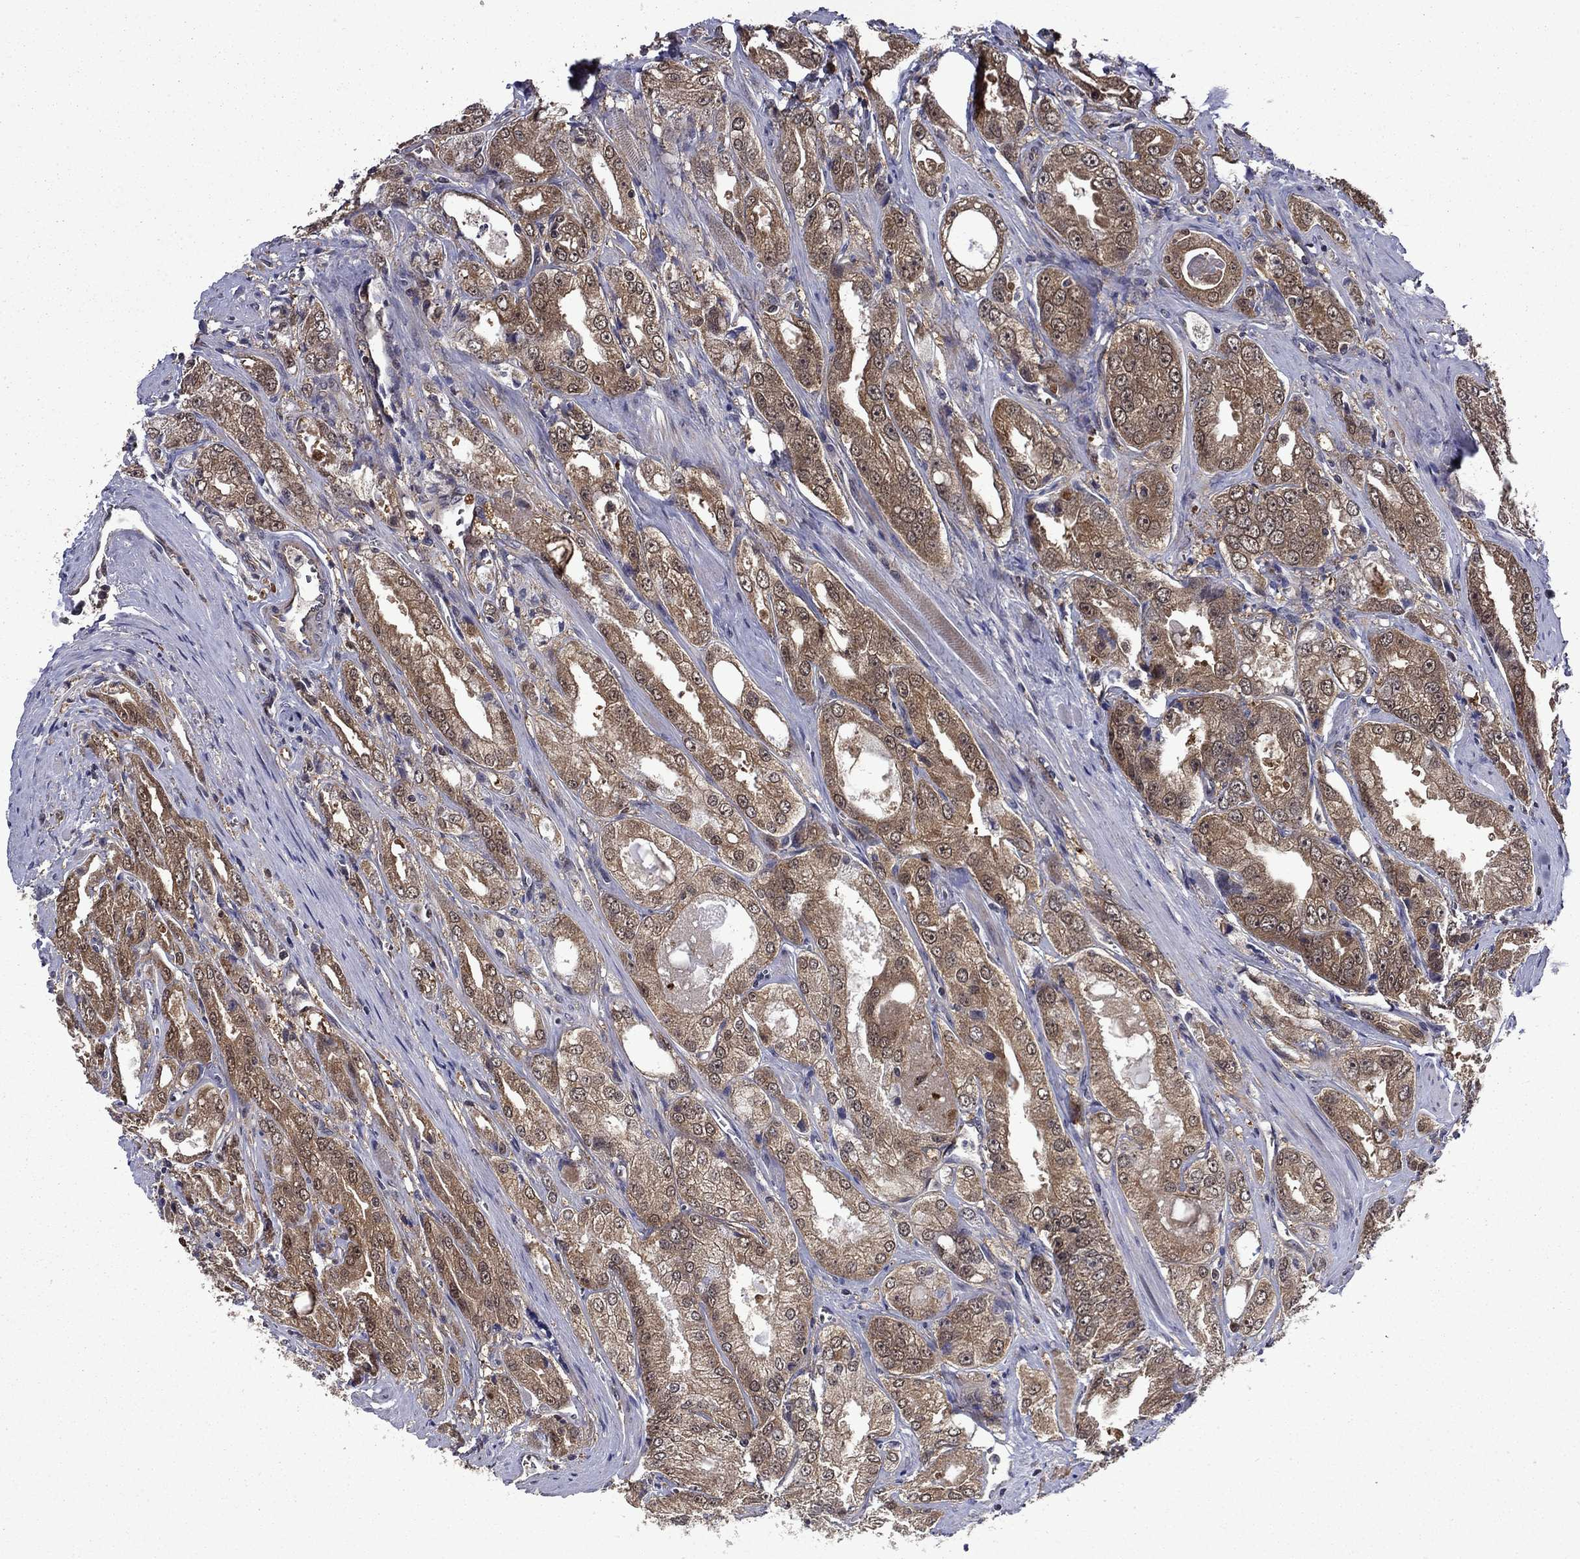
{"staining": {"intensity": "strong", "quantity": "25%-75%", "location": "cytoplasmic/membranous"}, "tissue": "prostate cancer", "cell_type": "Tumor cells", "image_type": "cancer", "snomed": [{"axis": "morphology", "description": "Adenocarcinoma, NOS"}, {"axis": "morphology", "description": "Adenocarcinoma, High grade"}, {"axis": "topography", "description": "Prostate"}], "caption": "Human prostate cancer (adenocarcinoma (high-grade)) stained for a protein (brown) demonstrates strong cytoplasmic/membranous positive expression in approximately 25%-75% of tumor cells.", "gene": "TPMT", "patient": {"sex": "male", "age": 70}}